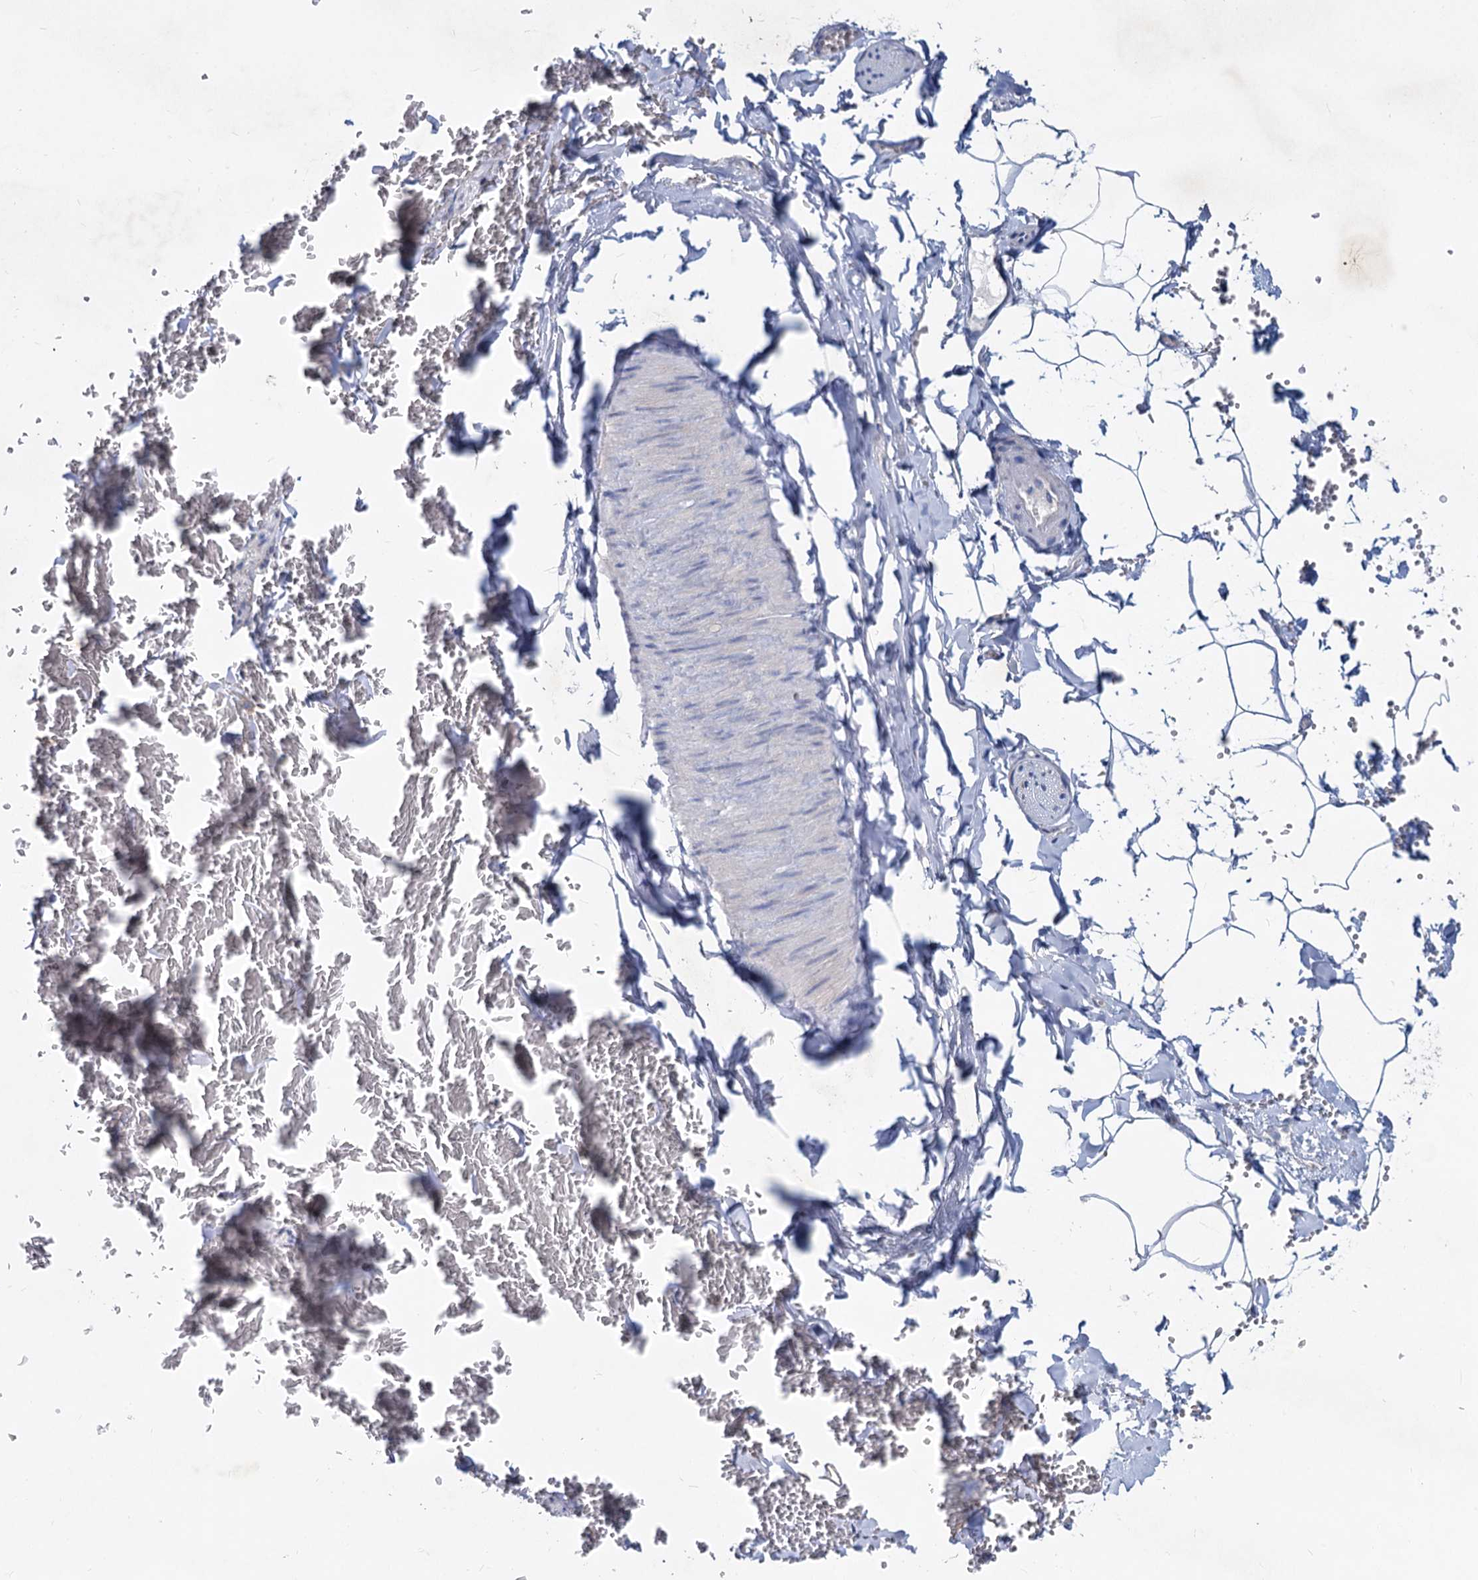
{"staining": {"intensity": "negative", "quantity": "none", "location": "none"}, "tissue": "adipose tissue", "cell_type": "Adipocytes", "image_type": "normal", "snomed": [{"axis": "morphology", "description": "Normal tissue, NOS"}, {"axis": "topography", "description": "Gallbladder"}, {"axis": "topography", "description": "Peripheral nerve tissue"}], "caption": "Protein analysis of normal adipose tissue reveals no significant positivity in adipocytes.", "gene": "LRCH4", "patient": {"sex": "male", "age": 38}}